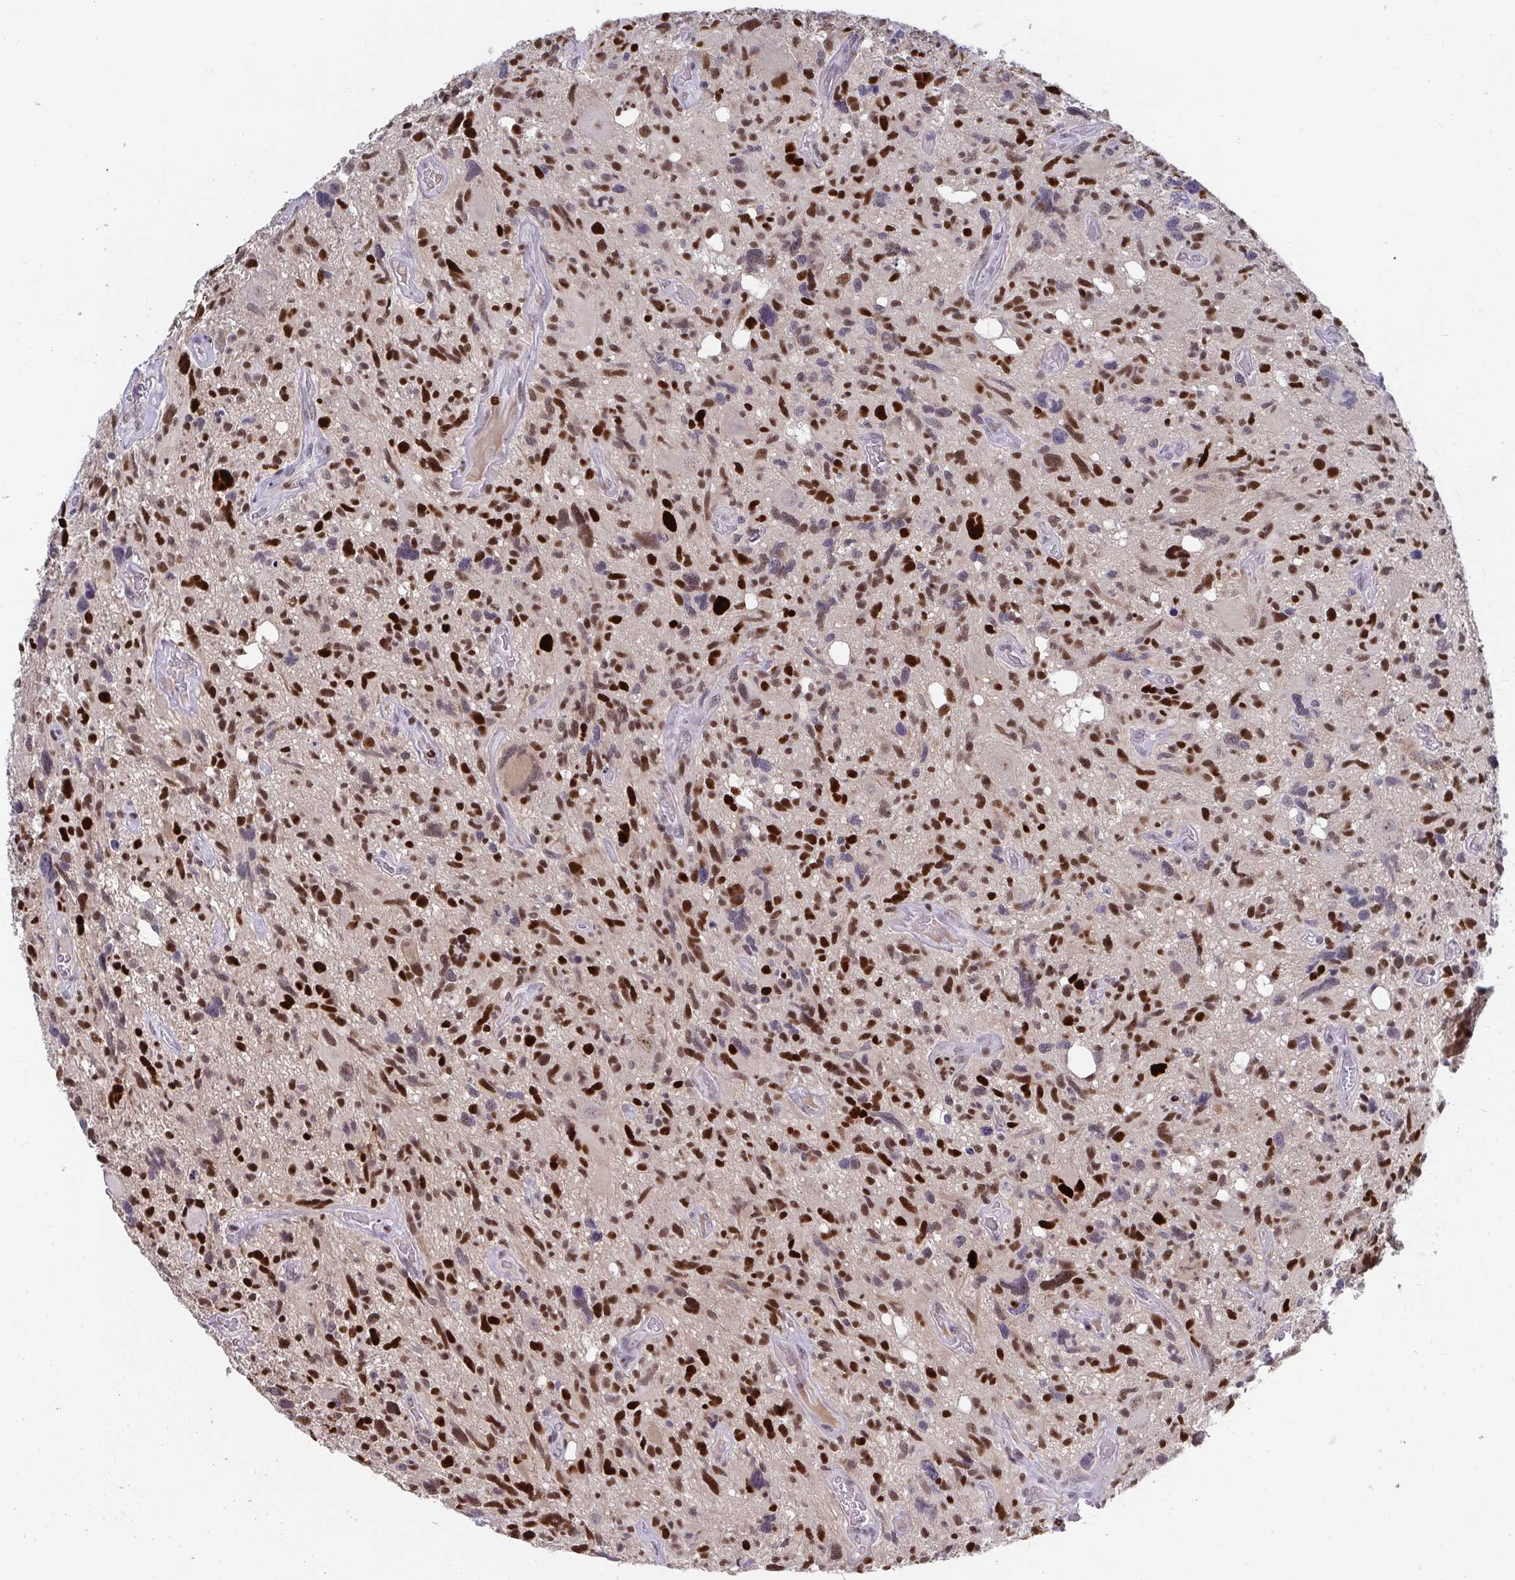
{"staining": {"intensity": "strong", "quantity": "25%-75%", "location": "nuclear"}, "tissue": "glioma", "cell_type": "Tumor cells", "image_type": "cancer", "snomed": [{"axis": "morphology", "description": "Glioma, malignant, High grade"}, {"axis": "topography", "description": "Brain"}], "caption": "Glioma stained for a protein (brown) exhibits strong nuclear positive staining in about 25%-75% of tumor cells.", "gene": "JDP2", "patient": {"sex": "male", "age": 49}}